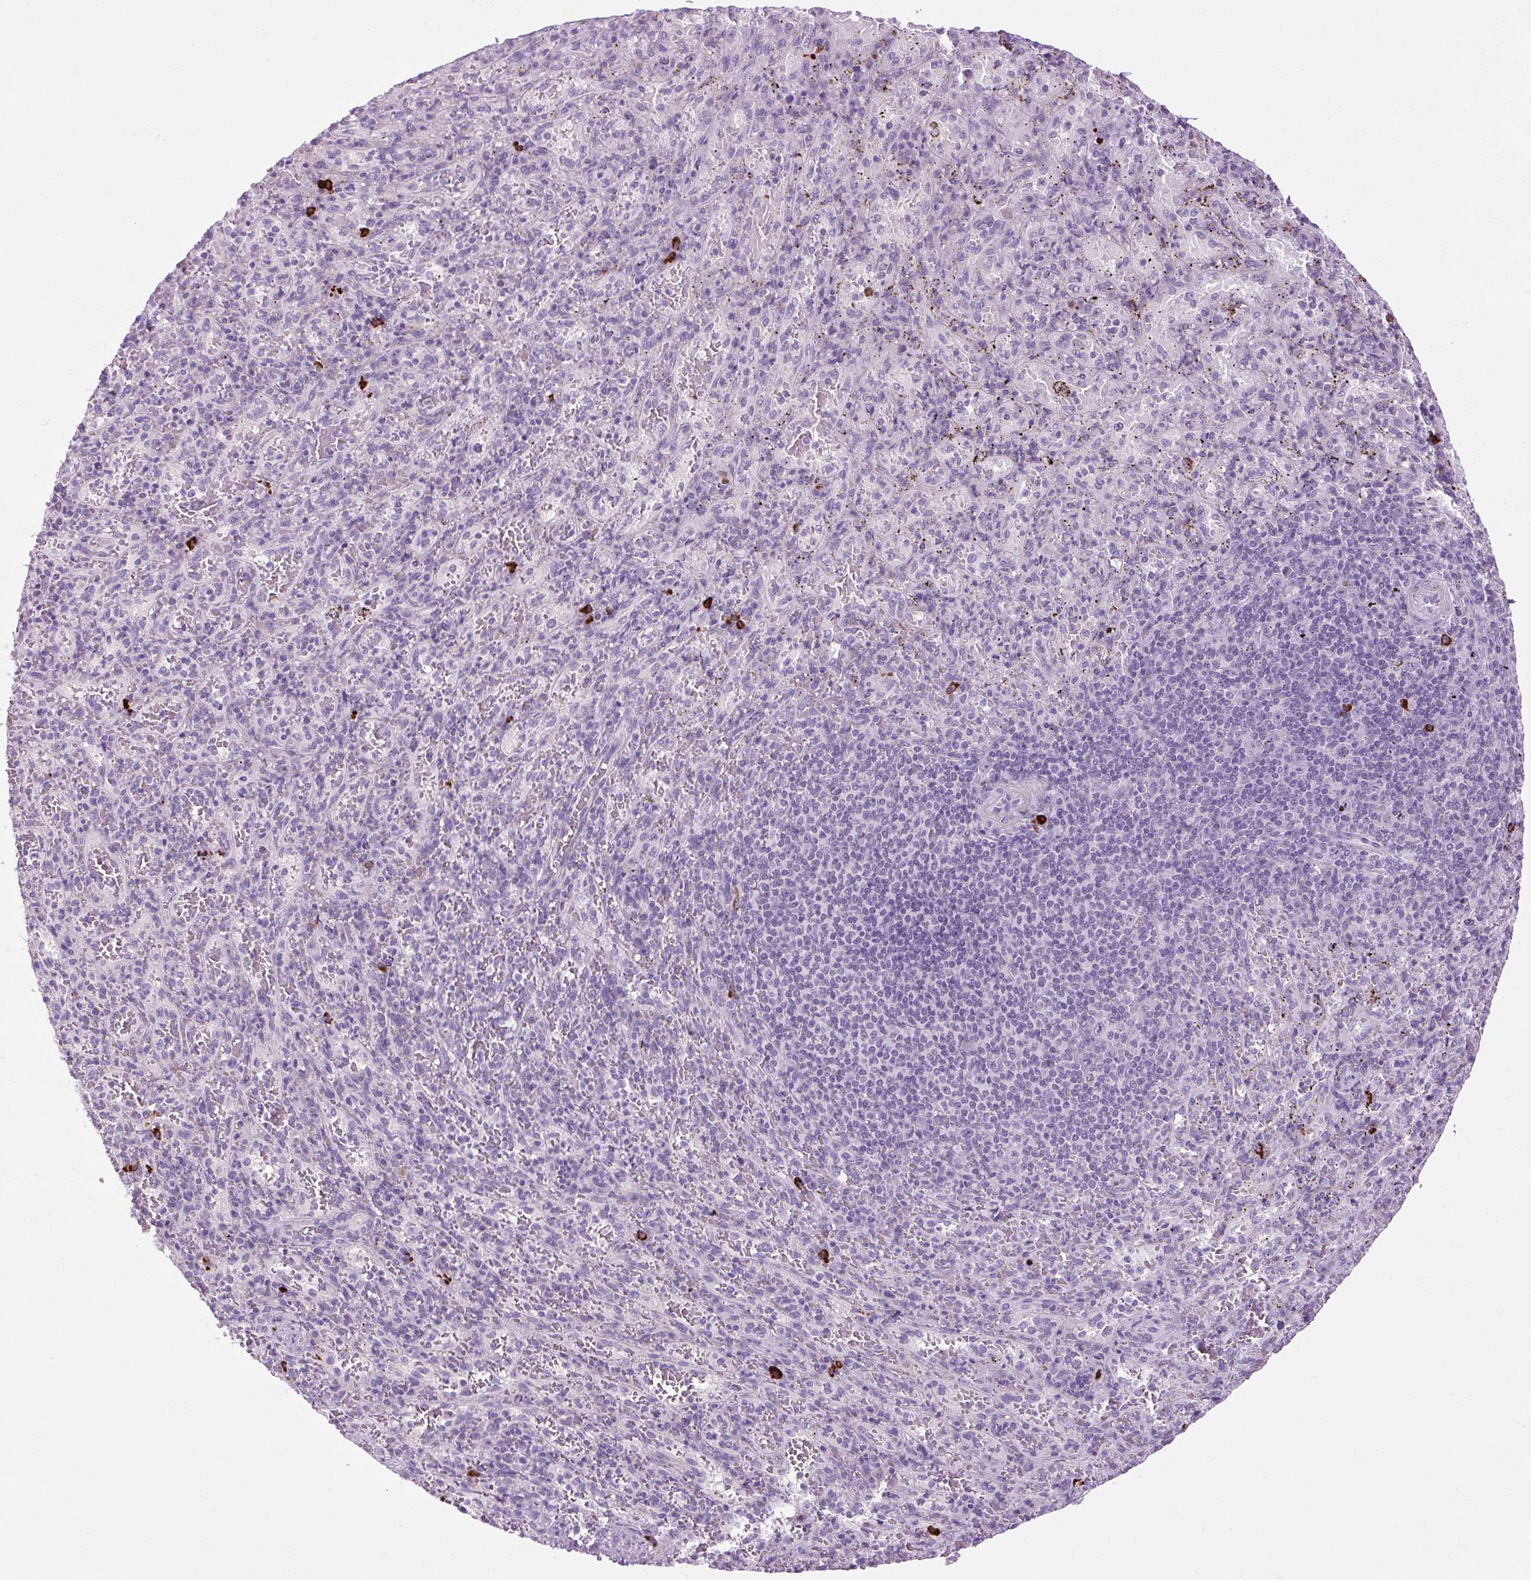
{"staining": {"intensity": "strong", "quantity": "<25%", "location": "cytoplasmic/membranous"}, "tissue": "spleen", "cell_type": "Cells in red pulp", "image_type": "normal", "snomed": [{"axis": "morphology", "description": "Normal tissue, NOS"}, {"axis": "topography", "description": "Spleen"}], "caption": "Human spleen stained for a protein (brown) demonstrates strong cytoplasmic/membranous positive positivity in approximately <25% of cells in red pulp.", "gene": "ARRDC2", "patient": {"sex": "male", "age": 57}}